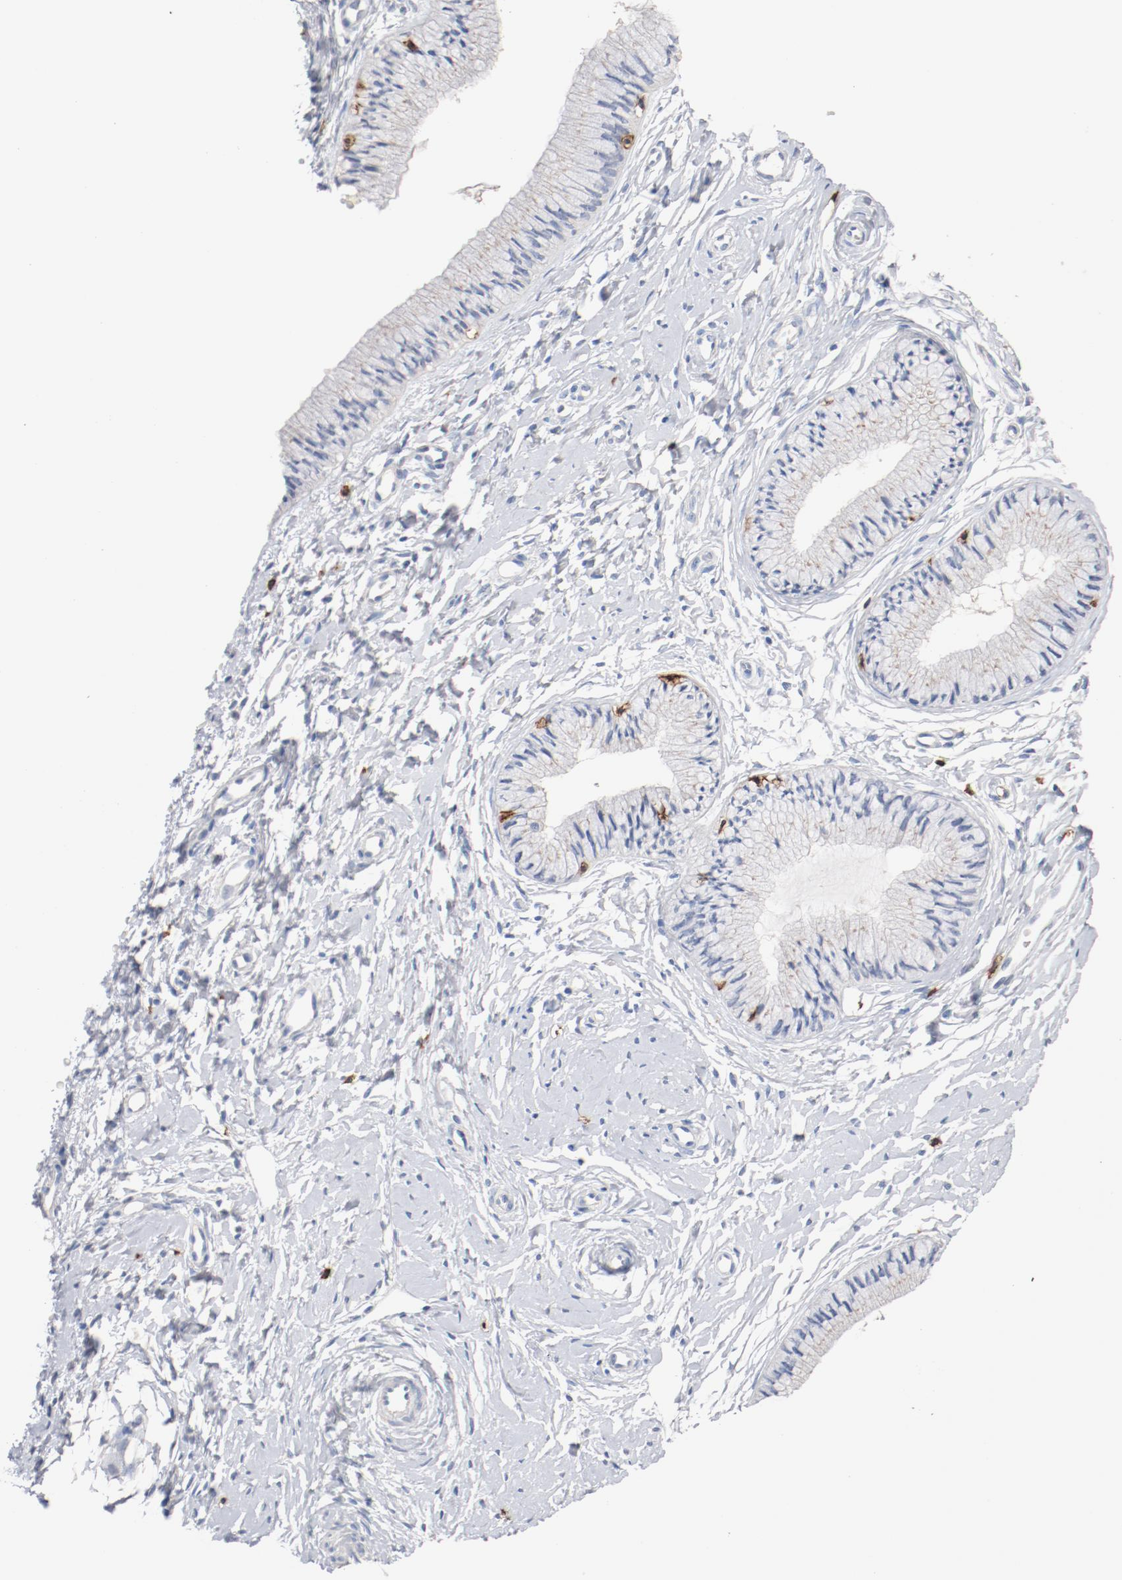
{"staining": {"intensity": "negative", "quantity": "none", "location": "none"}, "tissue": "cervix", "cell_type": "Glandular cells", "image_type": "normal", "snomed": [{"axis": "morphology", "description": "Normal tissue, NOS"}, {"axis": "topography", "description": "Cervix"}], "caption": "An IHC histopathology image of unremarkable cervix is shown. There is no staining in glandular cells of cervix. (DAB (3,3'-diaminobenzidine) immunohistochemistry visualized using brightfield microscopy, high magnification).", "gene": "CD247", "patient": {"sex": "female", "age": 46}}